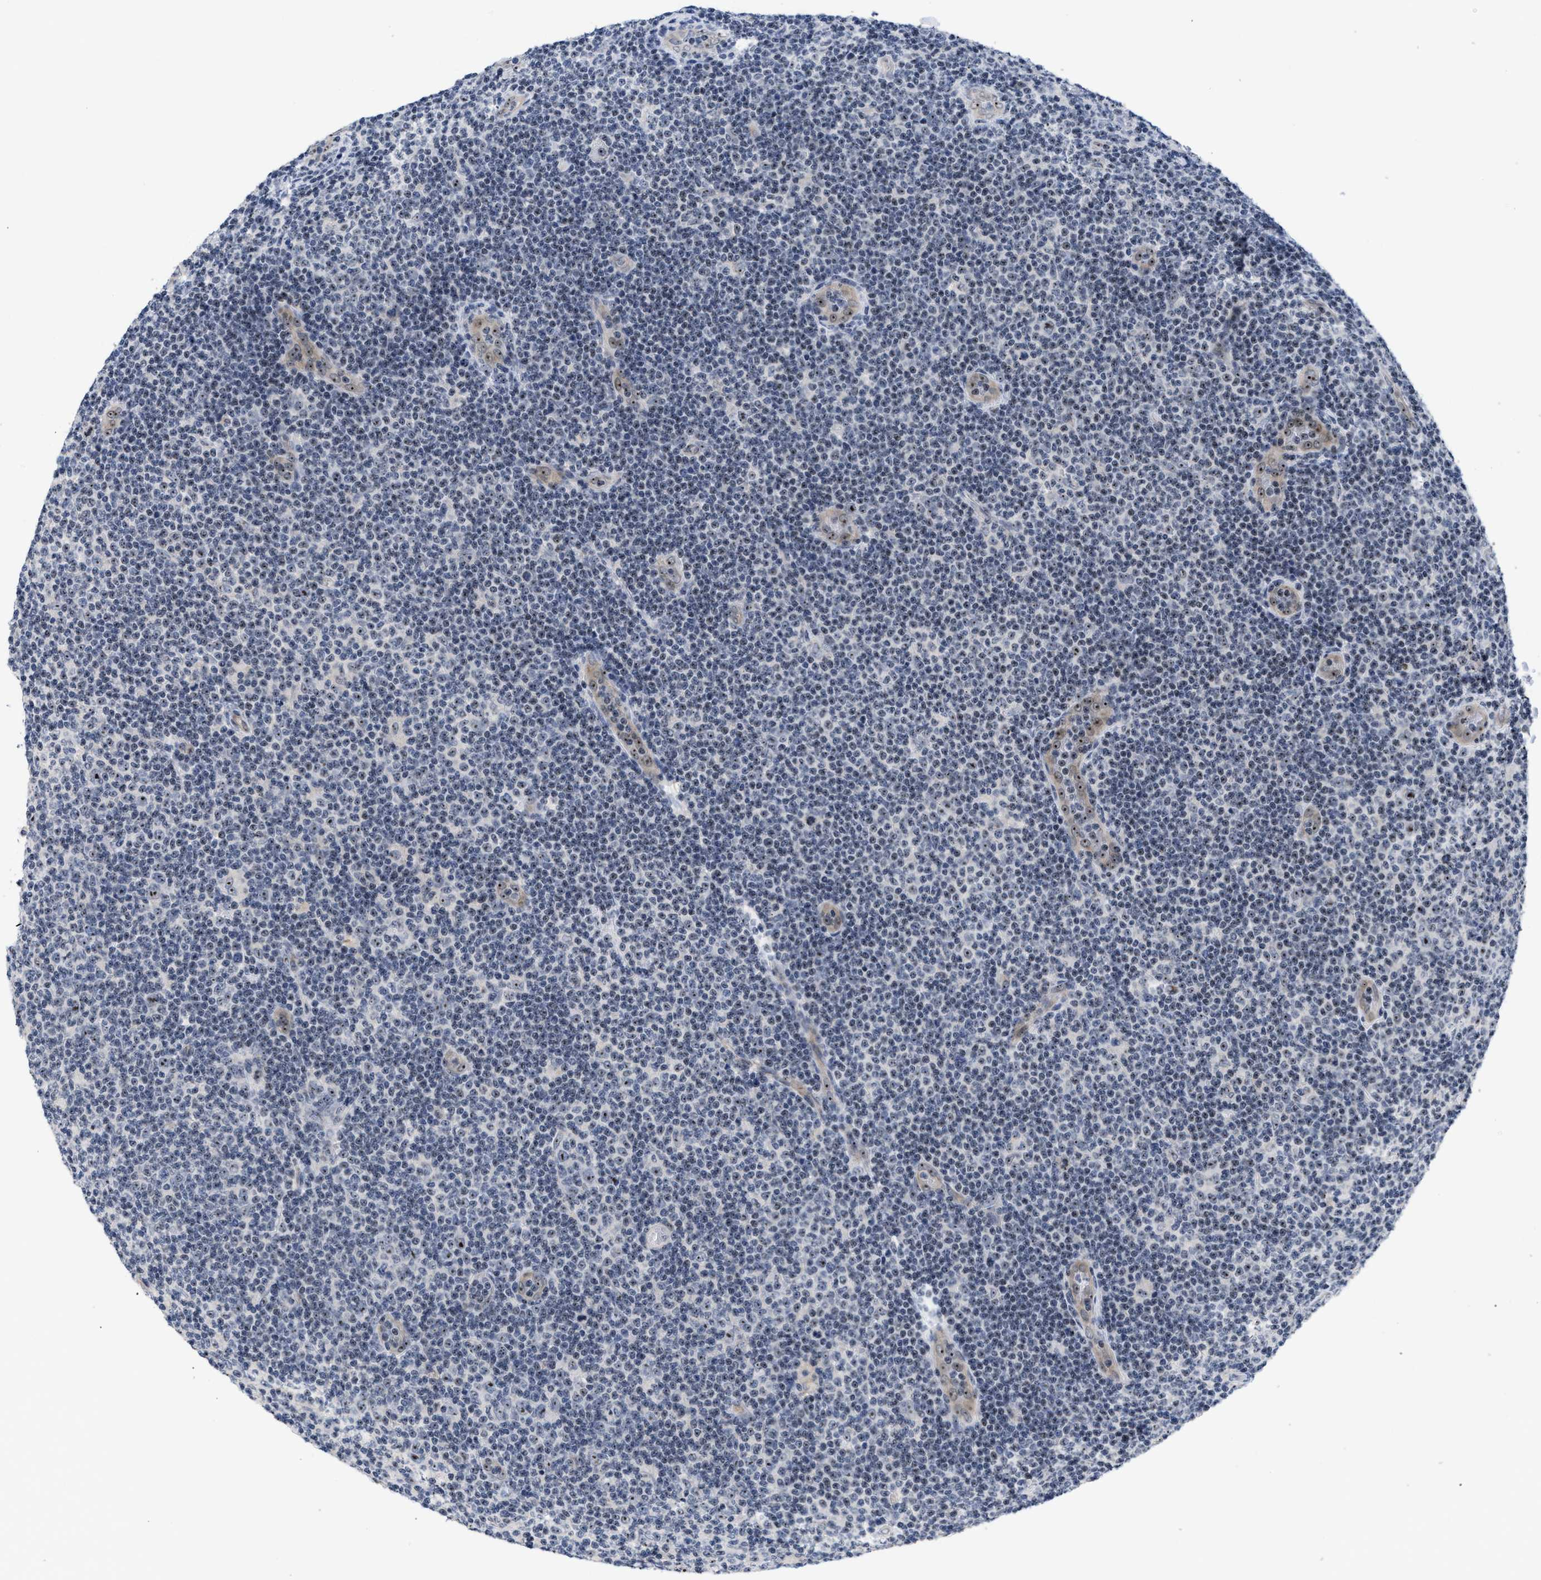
{"staining": {"intensity": "moderate", "quantity": "<25%", "location": "nuclear"}, "tissue": "lymphoma", "cell_type": "Tumor cells", "image_type": "cancer", "snomed": [{"axis": "morphology", "description": "Malignant lymphoma, non-Hodgkin's type, Low grade"}, {"axis": "topography", "description": "Lymph node"}], "caption": "Malignant lymphoma, non-Hodgkin's type (low-grade) stained with immunohistochemistry (IHC) exhibits moderate nuclear positivity in approximately <25% of tumor cells. (Brightfield microscopy of DAB IHC at high magnification).", "gene": "NOP58", "patient": {"sex": "male", "age": 83}}